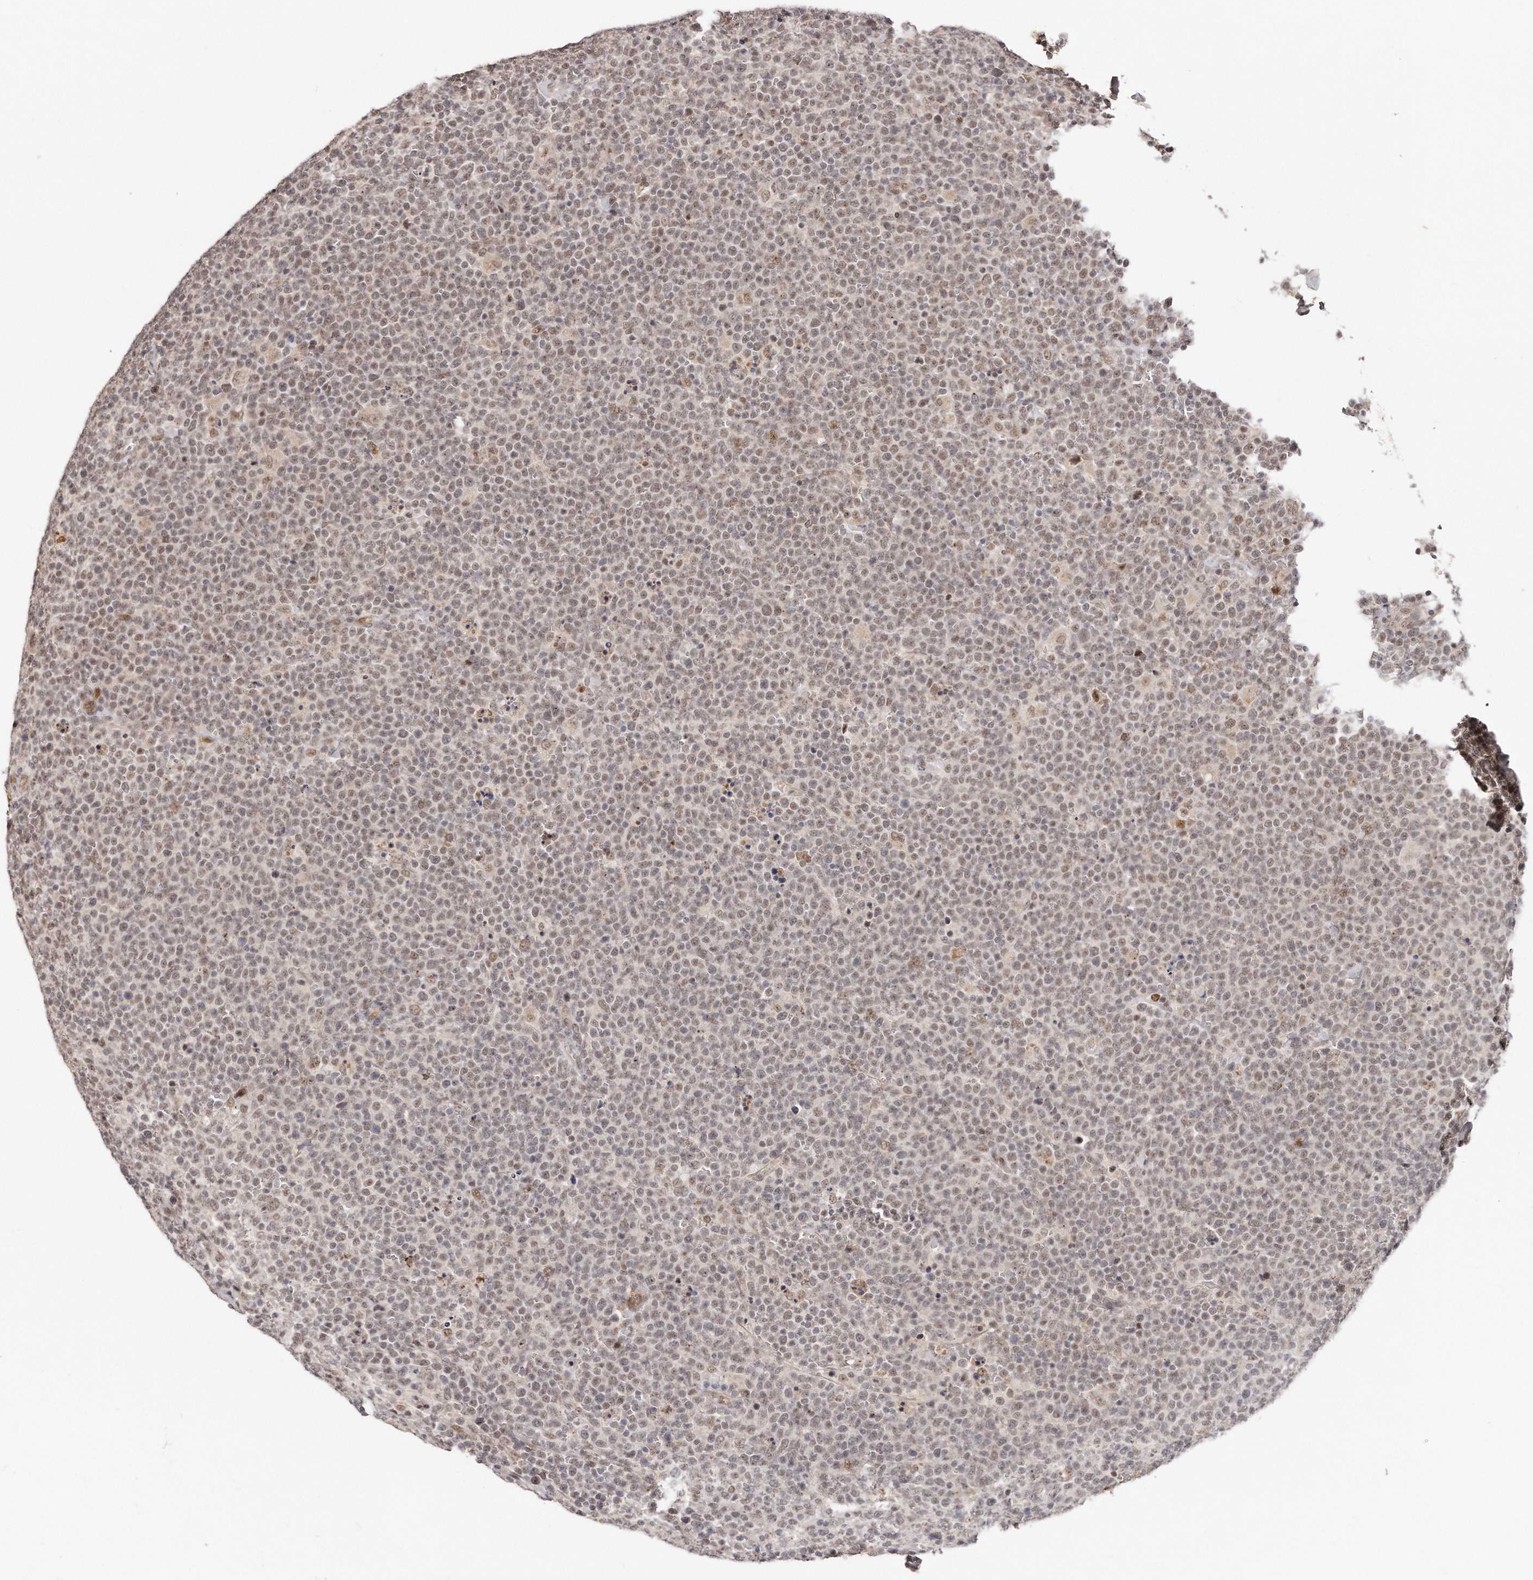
{"staining": {"intensity": "weak", "quantity": ">75%", "location": "nuclear"}, "tissue": "lymphoma", "cell_type": "Tumor cells", "image_type": "cancer", "snomed": [{"axis": "morphology", "description": "Malignant lymphoma, non-Hodgkin's type, High grade"}, {"axis": "topography", "description": "Lymph node"}], "caption": "There is low levels of weak nuclear expression in tumor cells of lymphoma, as demonstrated by immunohistochemical staining (brown color).", "gene": "SOX4", "patient": {"sex": "male", "age": 61}}